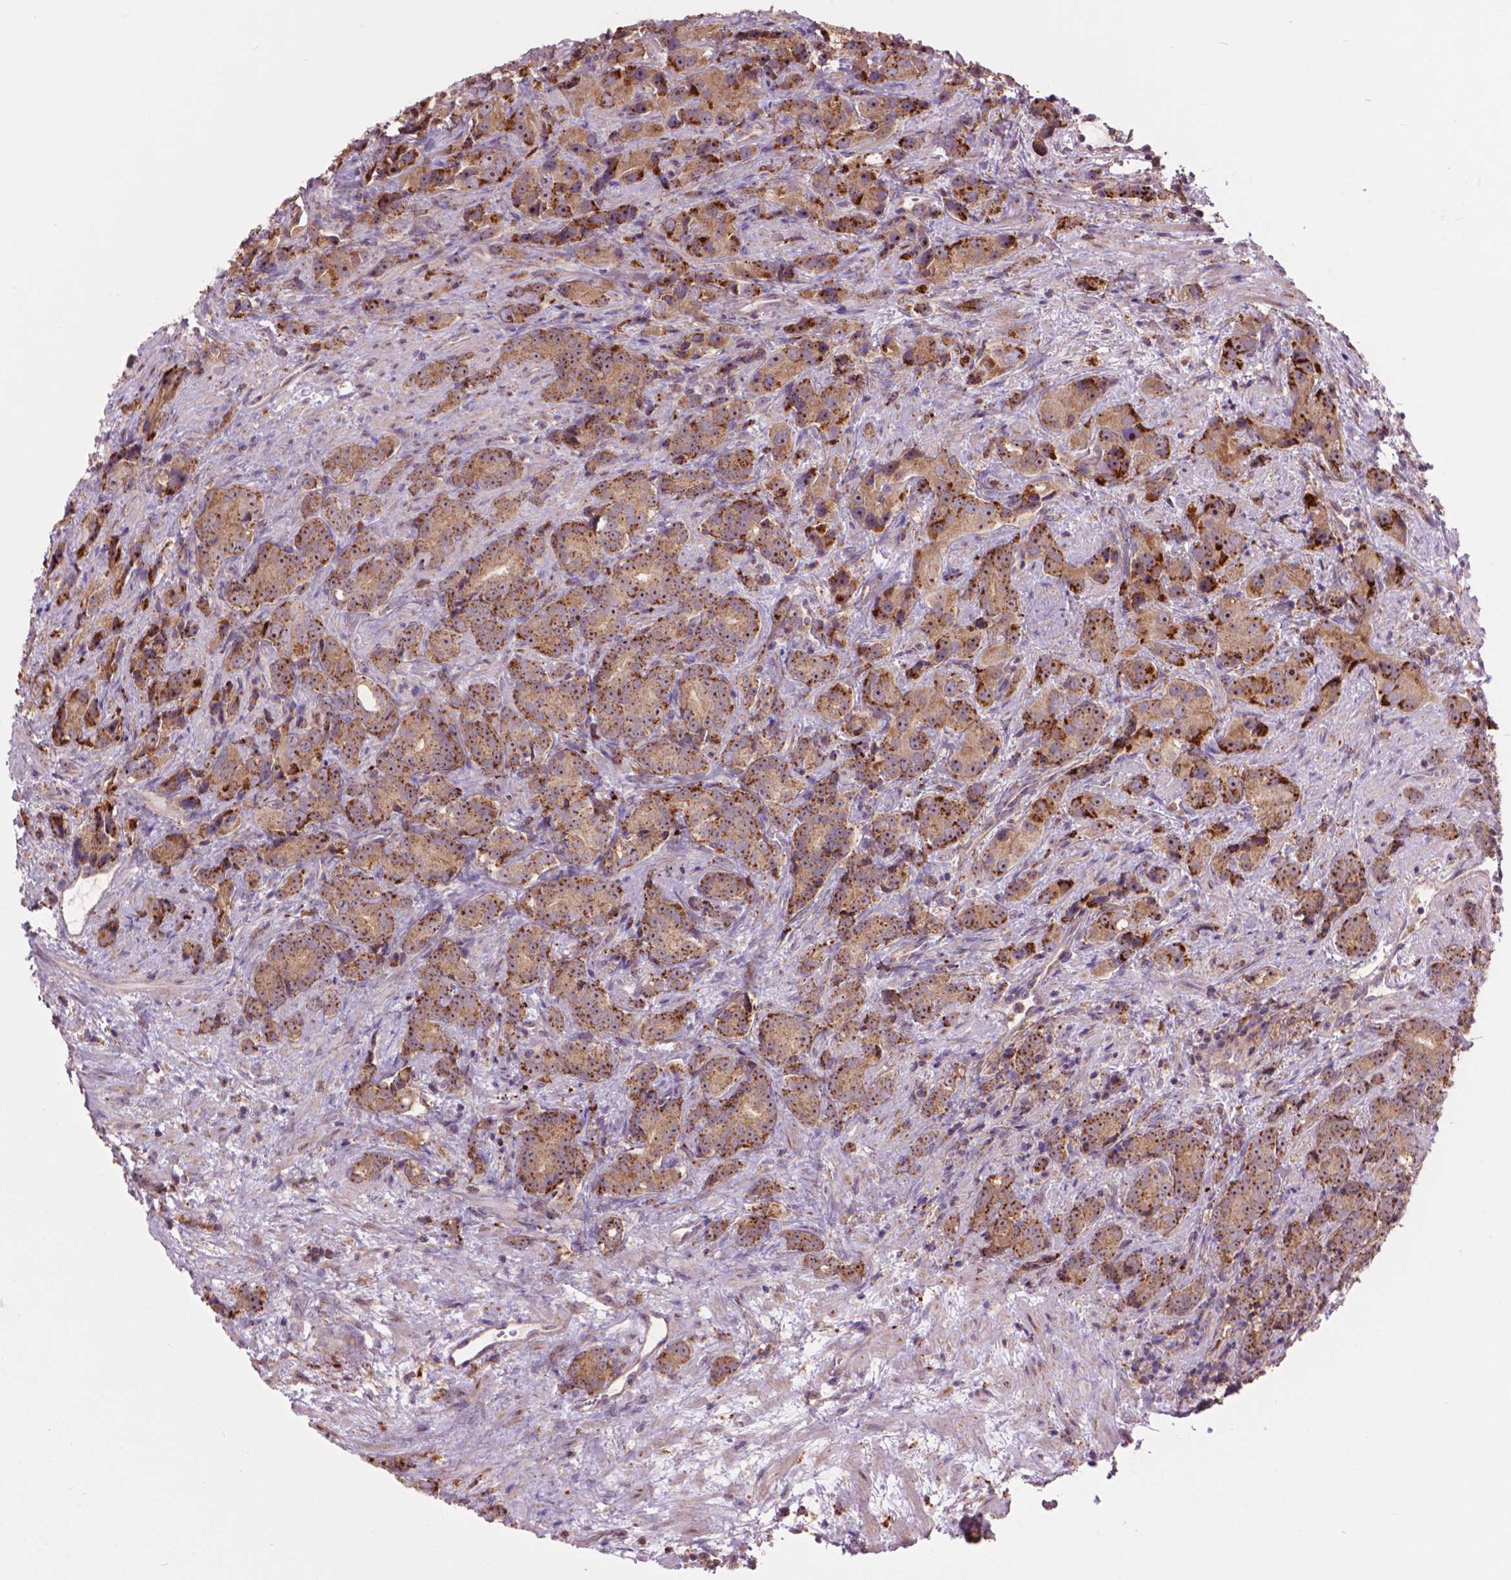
{"staining": {"intensity": "strong", "quantity": ">75%", "location": "cytoplasmic/membranous"}, "tissue": "prostate cancer", "cell_type": "Tumor cells", "image_type": "cancer", "snomed": [{"axis": "morphology", "description": "Adenocarcinoma, High grade"}, {"axis": "topography", "description": "Prostate"}], "caption": "There is high levels of strong cytoplasmic/membranous positivity in tumor cells of prostate cancer (high-grade adenocarcinoma), as demonstrated by immunohistochemical staining (brown color).", "gene": "GLB1", "patient": {"sex": "male", "age": 90}}